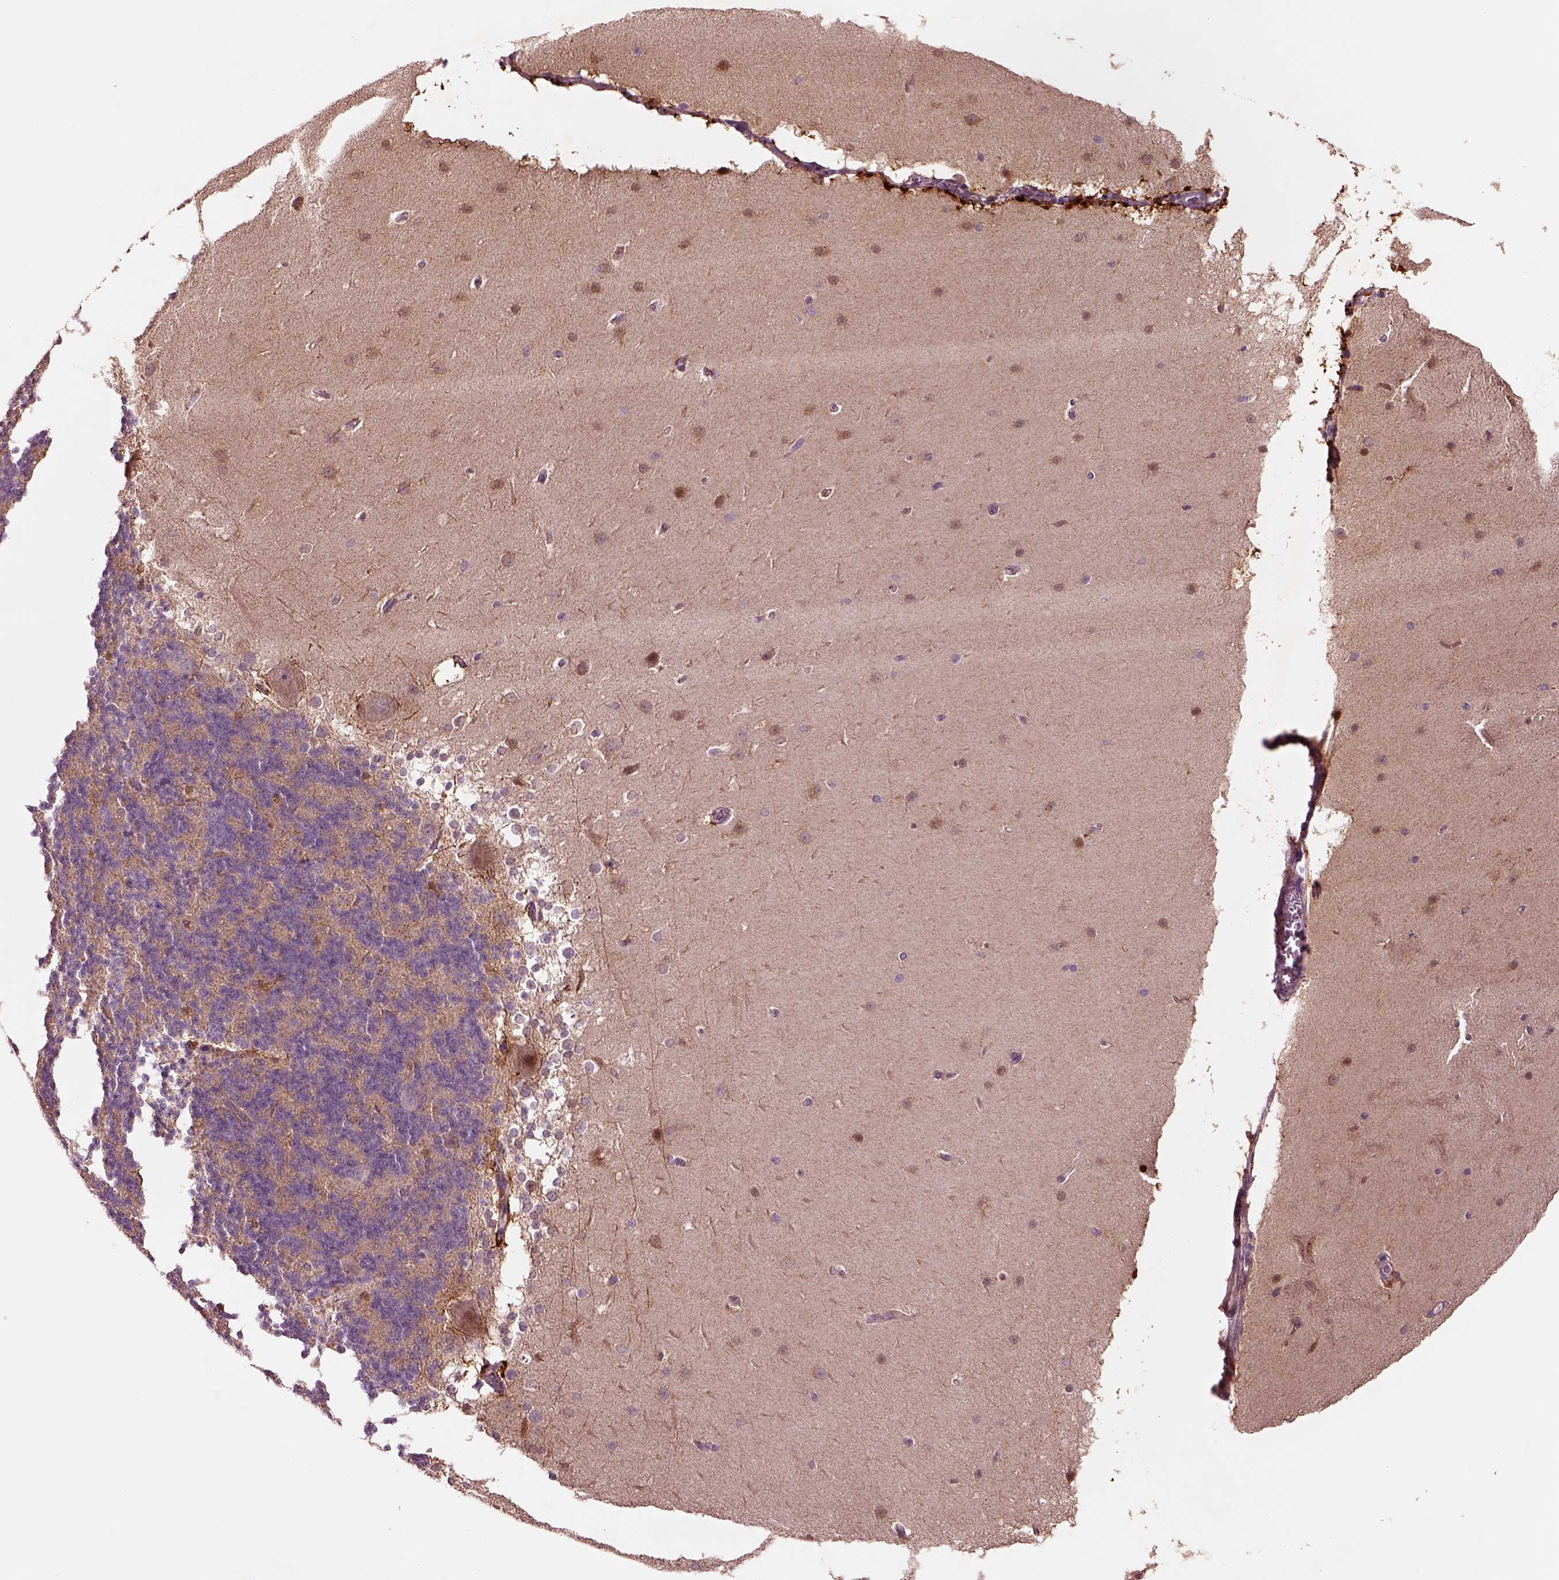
{"staining": {"intensity": "weak", "quantity": ">75%", "location": "cytoplasmic/membranous"}, "tissue": "cerebellum", "cell_type": "Cells in granular layer", "image_type": "normal", "snomed": [{"axis": "morphology", "description": "Normal tissue, NOS"}, {"axis": "topography", "description": "Cerebellum"}], "caption": "Brown immunohistochemical staining in unremarkable cerebellum demonstrates weak cytoplasmic/membranous expression in about >75% of cells in granular layer.", "gene": "PLPP7", "patient": {"sex": "female", "age": 19}}